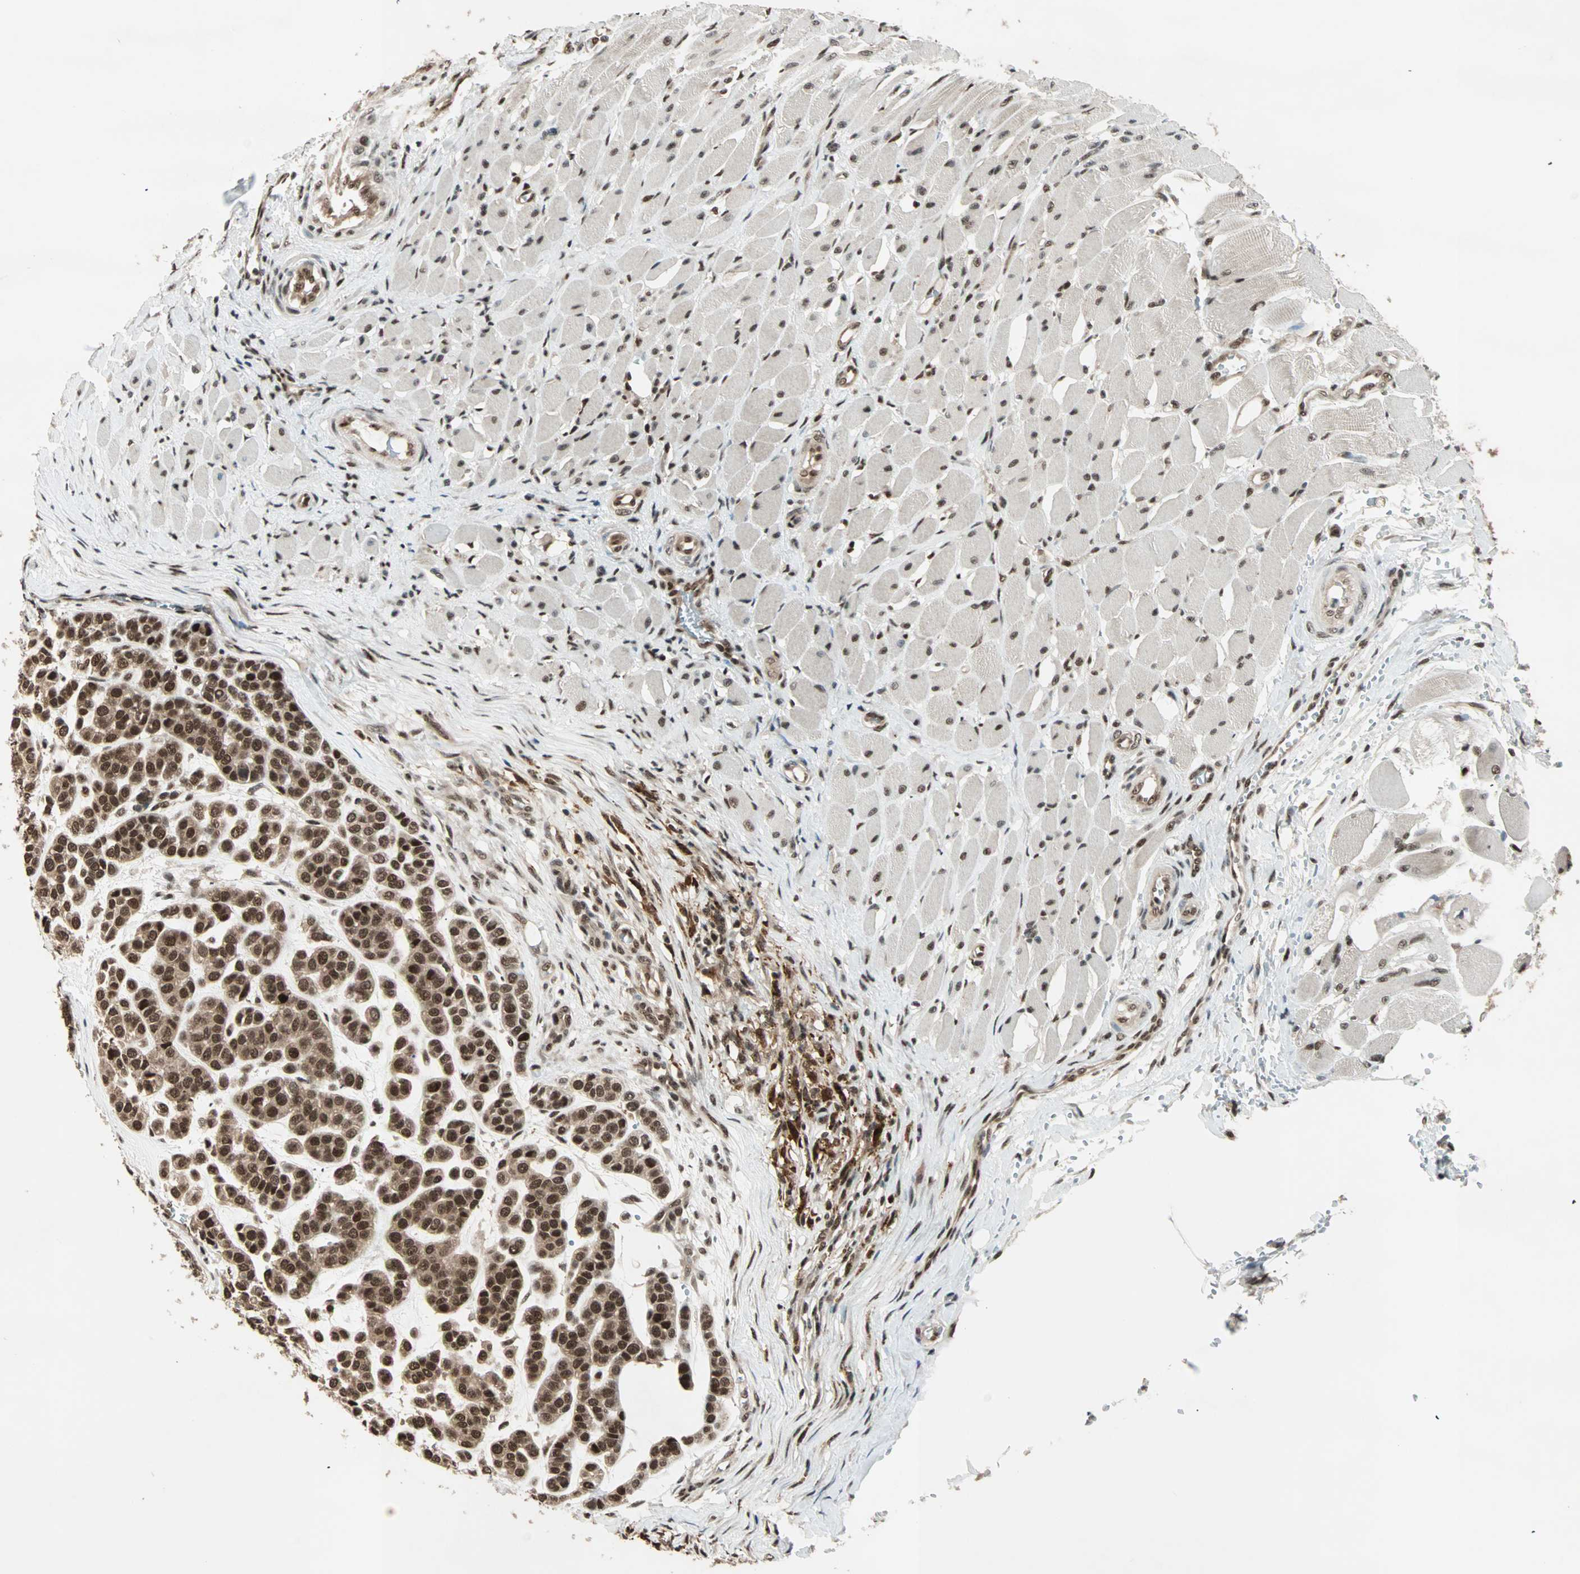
{"staining": {"intensity": "strong", "quantity": ">75%", "location": "cytoplasmic/membranous,nuclear"}, "tissue": "head and neck cancer", "cell_type": "Tumor cells", "image_type": "cancer", "snomed": [{"axis": "morphology", "description": "Adenocarcinoma, NOS"}, {"axis": "morphology", "description": "Adenoma, NOS"}, {"axis": "topography", "description": "Head-Neck"}], "caption": "Immunohistochemistry (IHC) histopathology image of human head and neck adenoma stained for a protein (brown), which reveals high levels of strong cytoplasmic/membranous and nuclear staining in approximately >75% of tumor cells.", "gene": "ZNF44", "patient": {"sex": "female", "age": 55}}